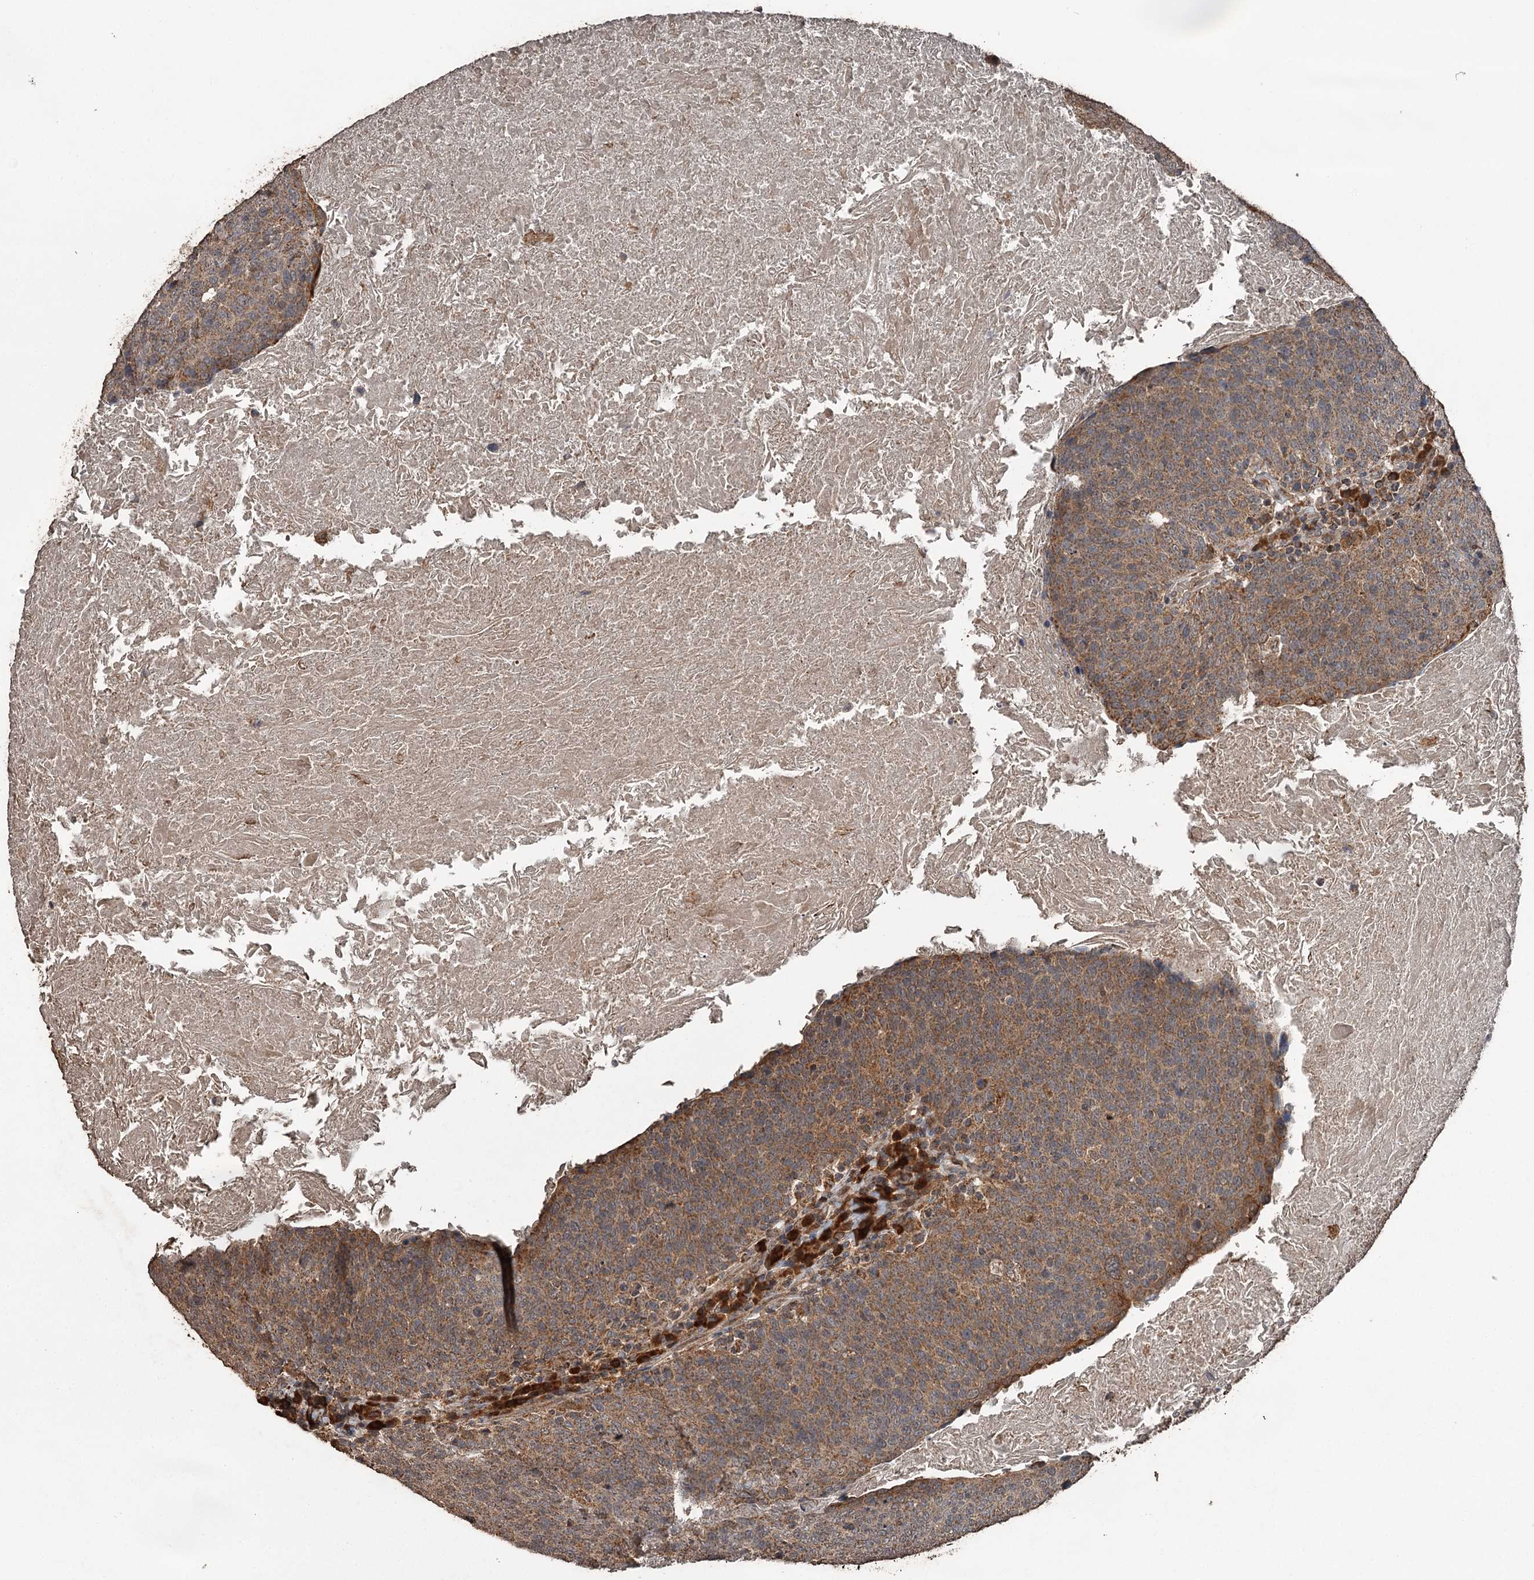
{"staining": {"intensity": "moderate", "quantity": ">75%", "location": "cytoplasmic/membranous"}, "tissue": "head and neck cancer", "cell_type": "Tumor cells", "image_type": "cancer", "snomed": [{"axis": "morphology", "description": "Squamous cell carcinoma, NOS"}, {"axis": "morphology", "description": "Squamous cell carcinoma, metastatic, NOS"}, {"axis": "topography", "description": "Lymph node"}, {"axis": "topography", "description": "Head-Neck"}], "caption": "Immunohistochemical staining of head and neck cancer (squamous cell carcinoma) displays moderate cytoplasmic/membranous protein staining in approximately >75% of tumor cells.", "gene": "WIPI1", "patient": {"sex": "male", "age": 62}}